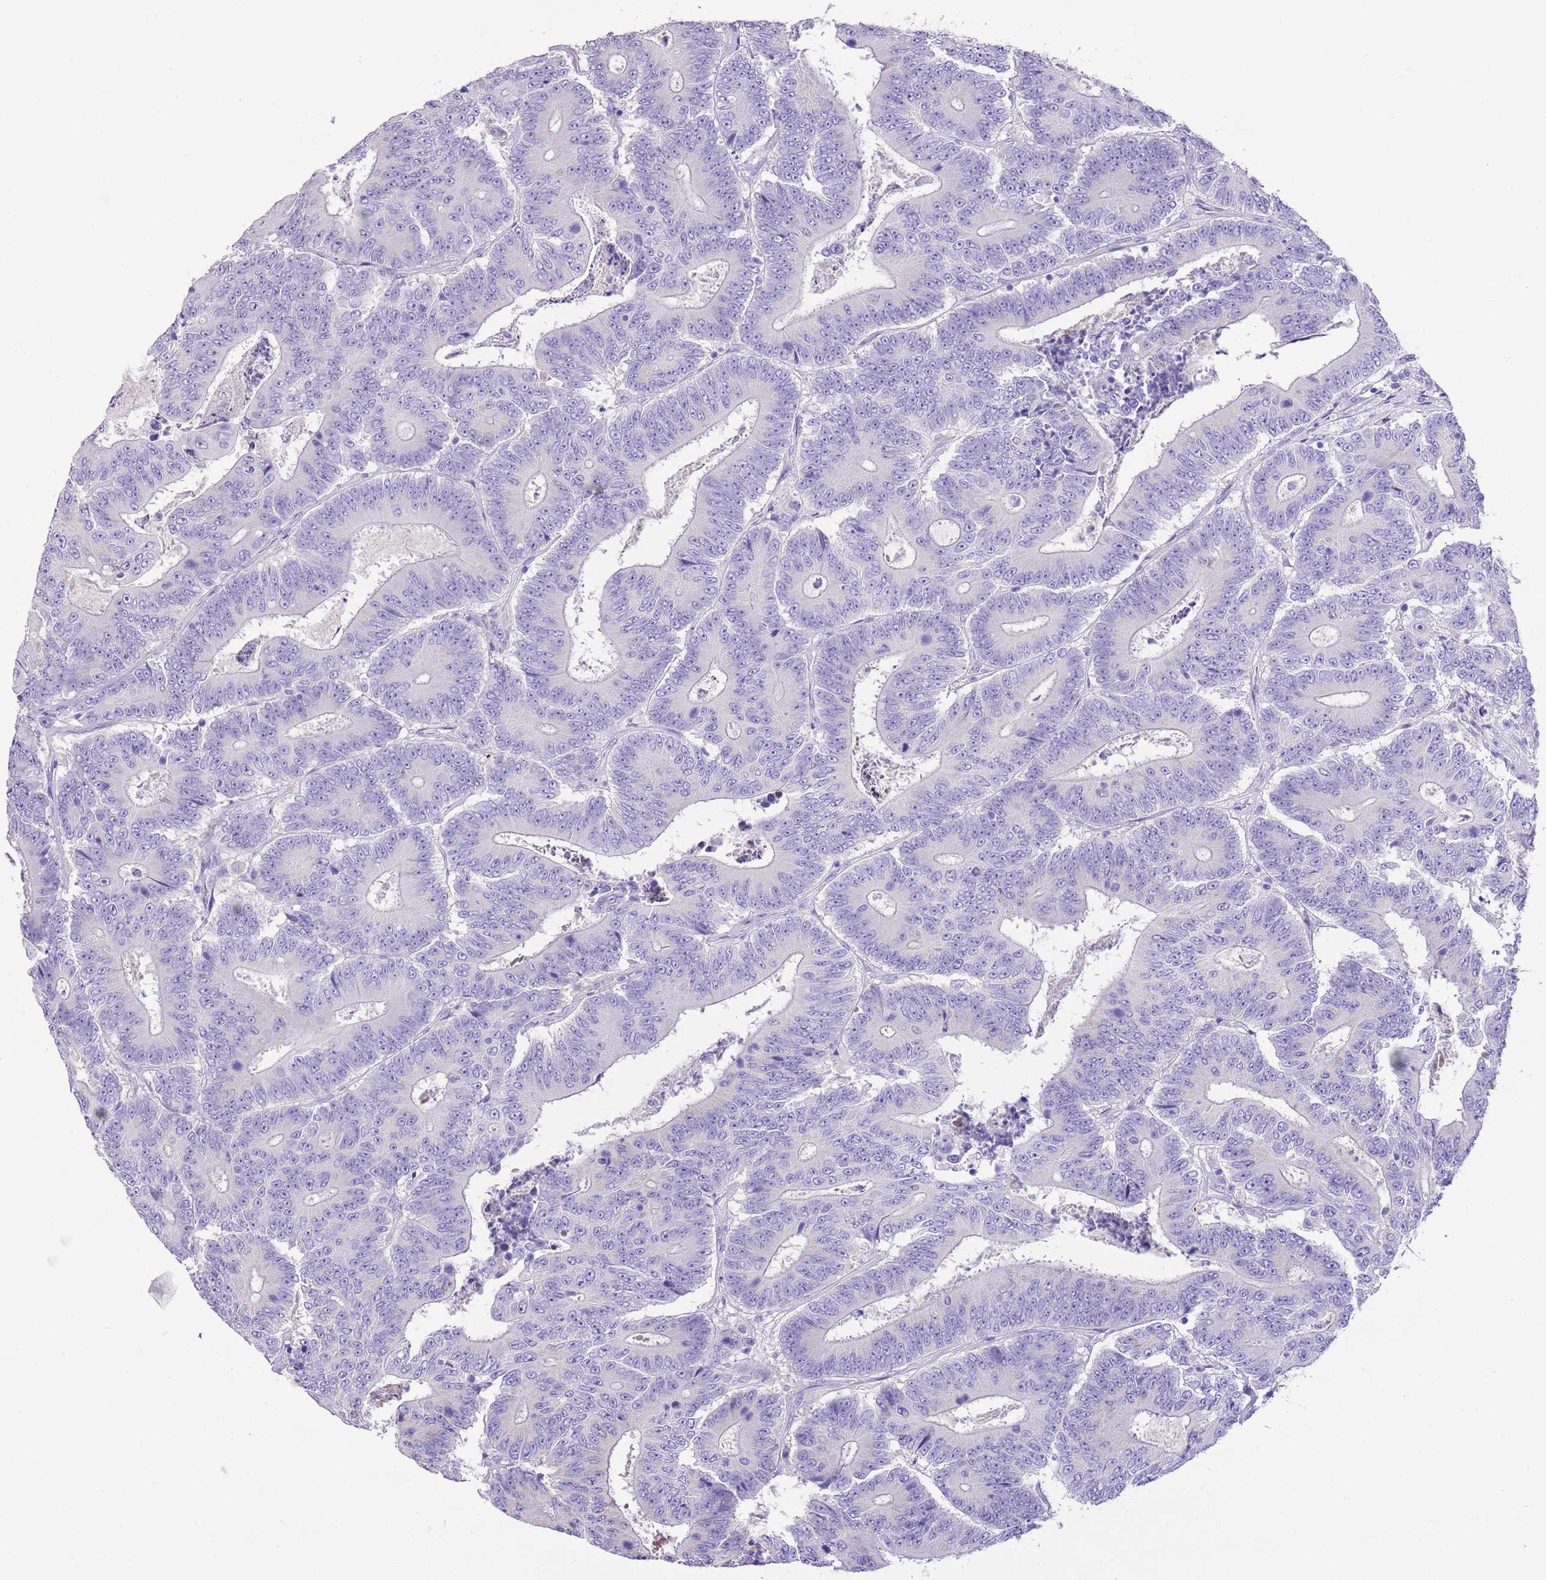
{"staining": {"intensity": "negative", "quantity": "none", "location": "none"}, "tissue": "colorectal cancer", "cell_type": "Tumor cells", "image_type": "cancer", "snomed": [{"axis": "morphology", "description": "Adenocarcinoma, NOS"}, {"axis": "topography", "description": "Colon"}], "caption": "A micrograph of human colorectal adenocarcinoma is negative for staining in tumor cells.", "gene": "CLEC2A", "patient": {"sex": "male", "age": 83}}